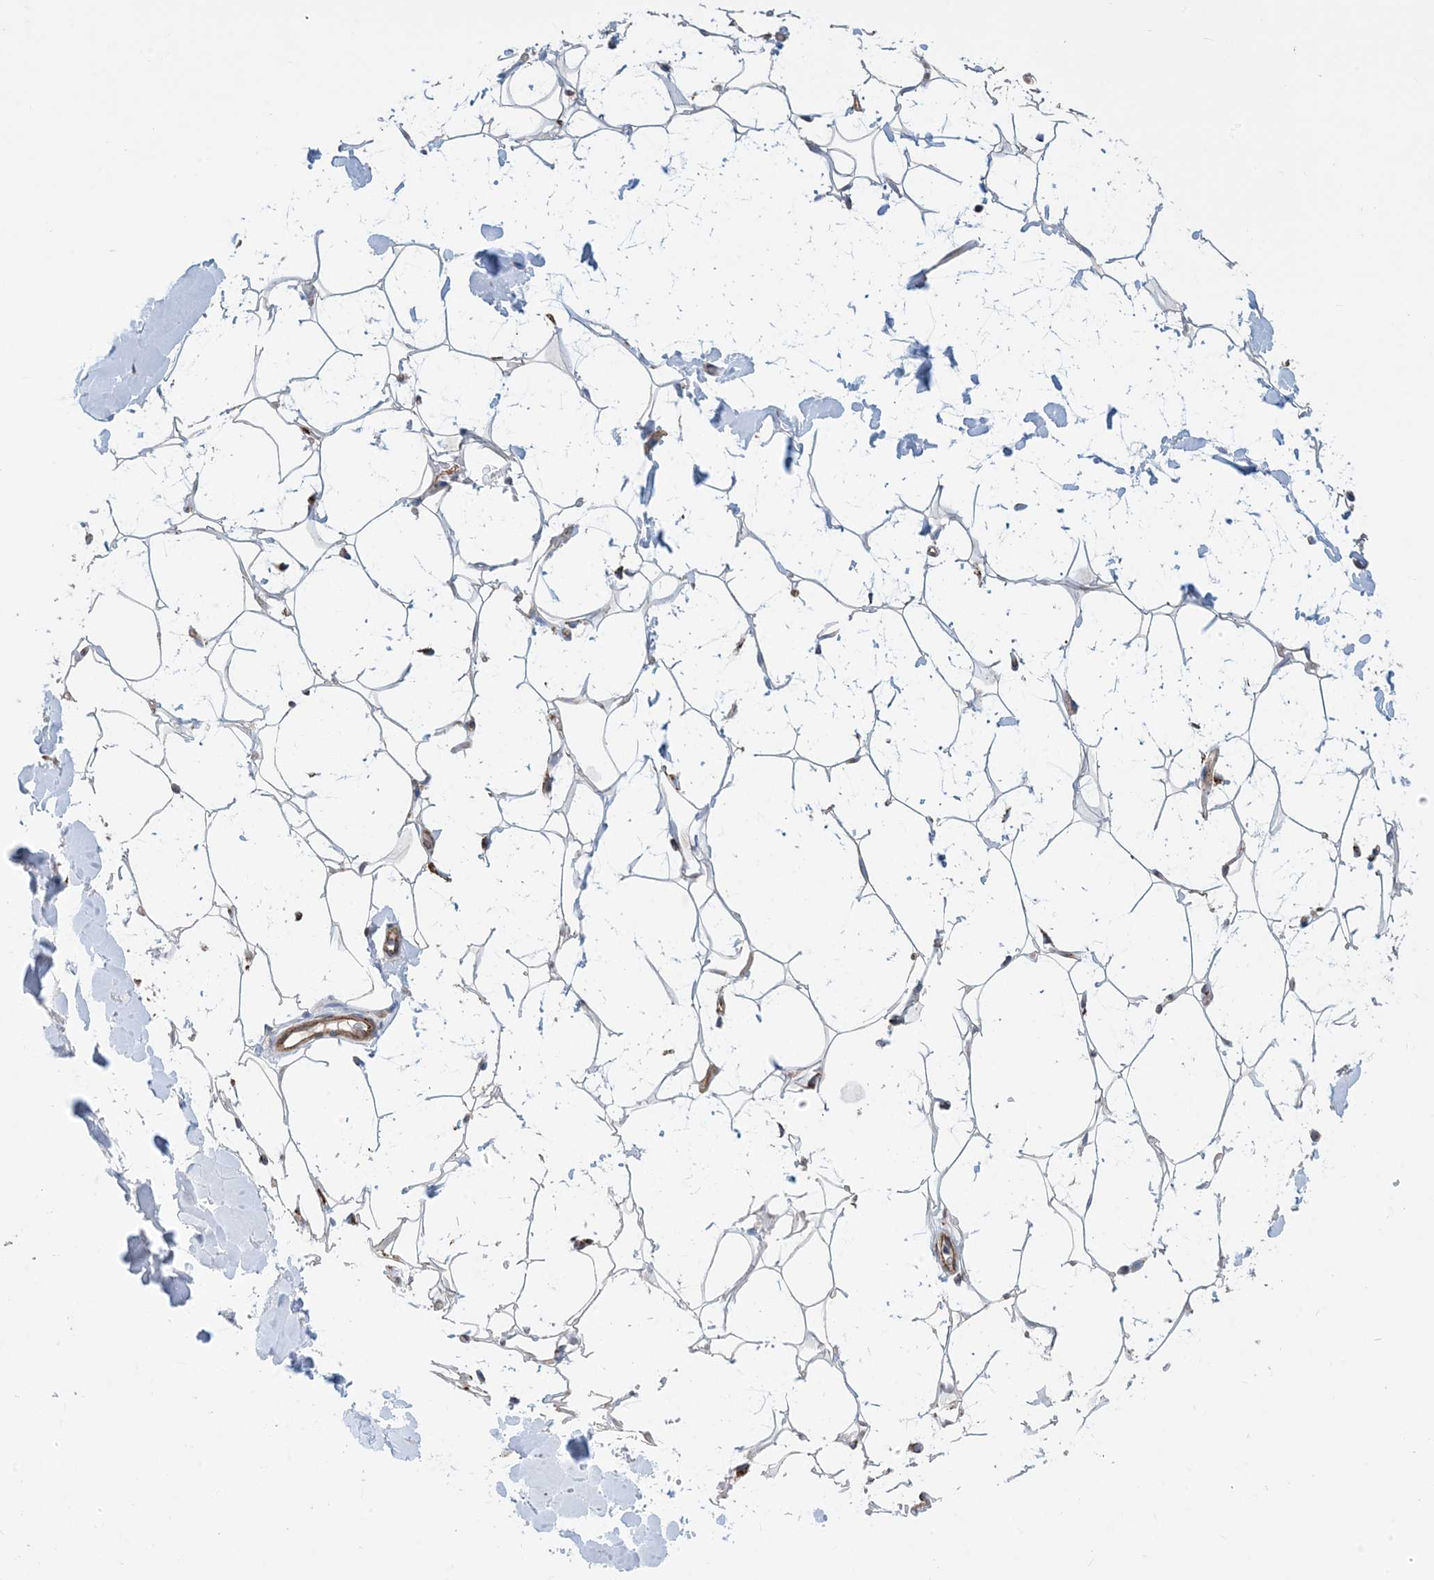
{"staining": {"intensity": "weak", "quantity": ">75%", "location": "cytoplasmic/membranous"}, "tissue": "adipose tissue", "cell_type": "Adipocytes", "image_type": "normal", "snomed": [{"axis": "morphology", "description": "Normal tissue, NOS"}, {"axis": "topography", "description": "Breast"}], "caption": "Adipose tissue stained with DAB (3,3'-diaminobenzidine) IHC exhibits low levels of weak cytoplasmic/membranous expression in about >75% of adipocytes.", "gene": "PCDHGA1", "patient": {"sex": "female", "age": 26}}